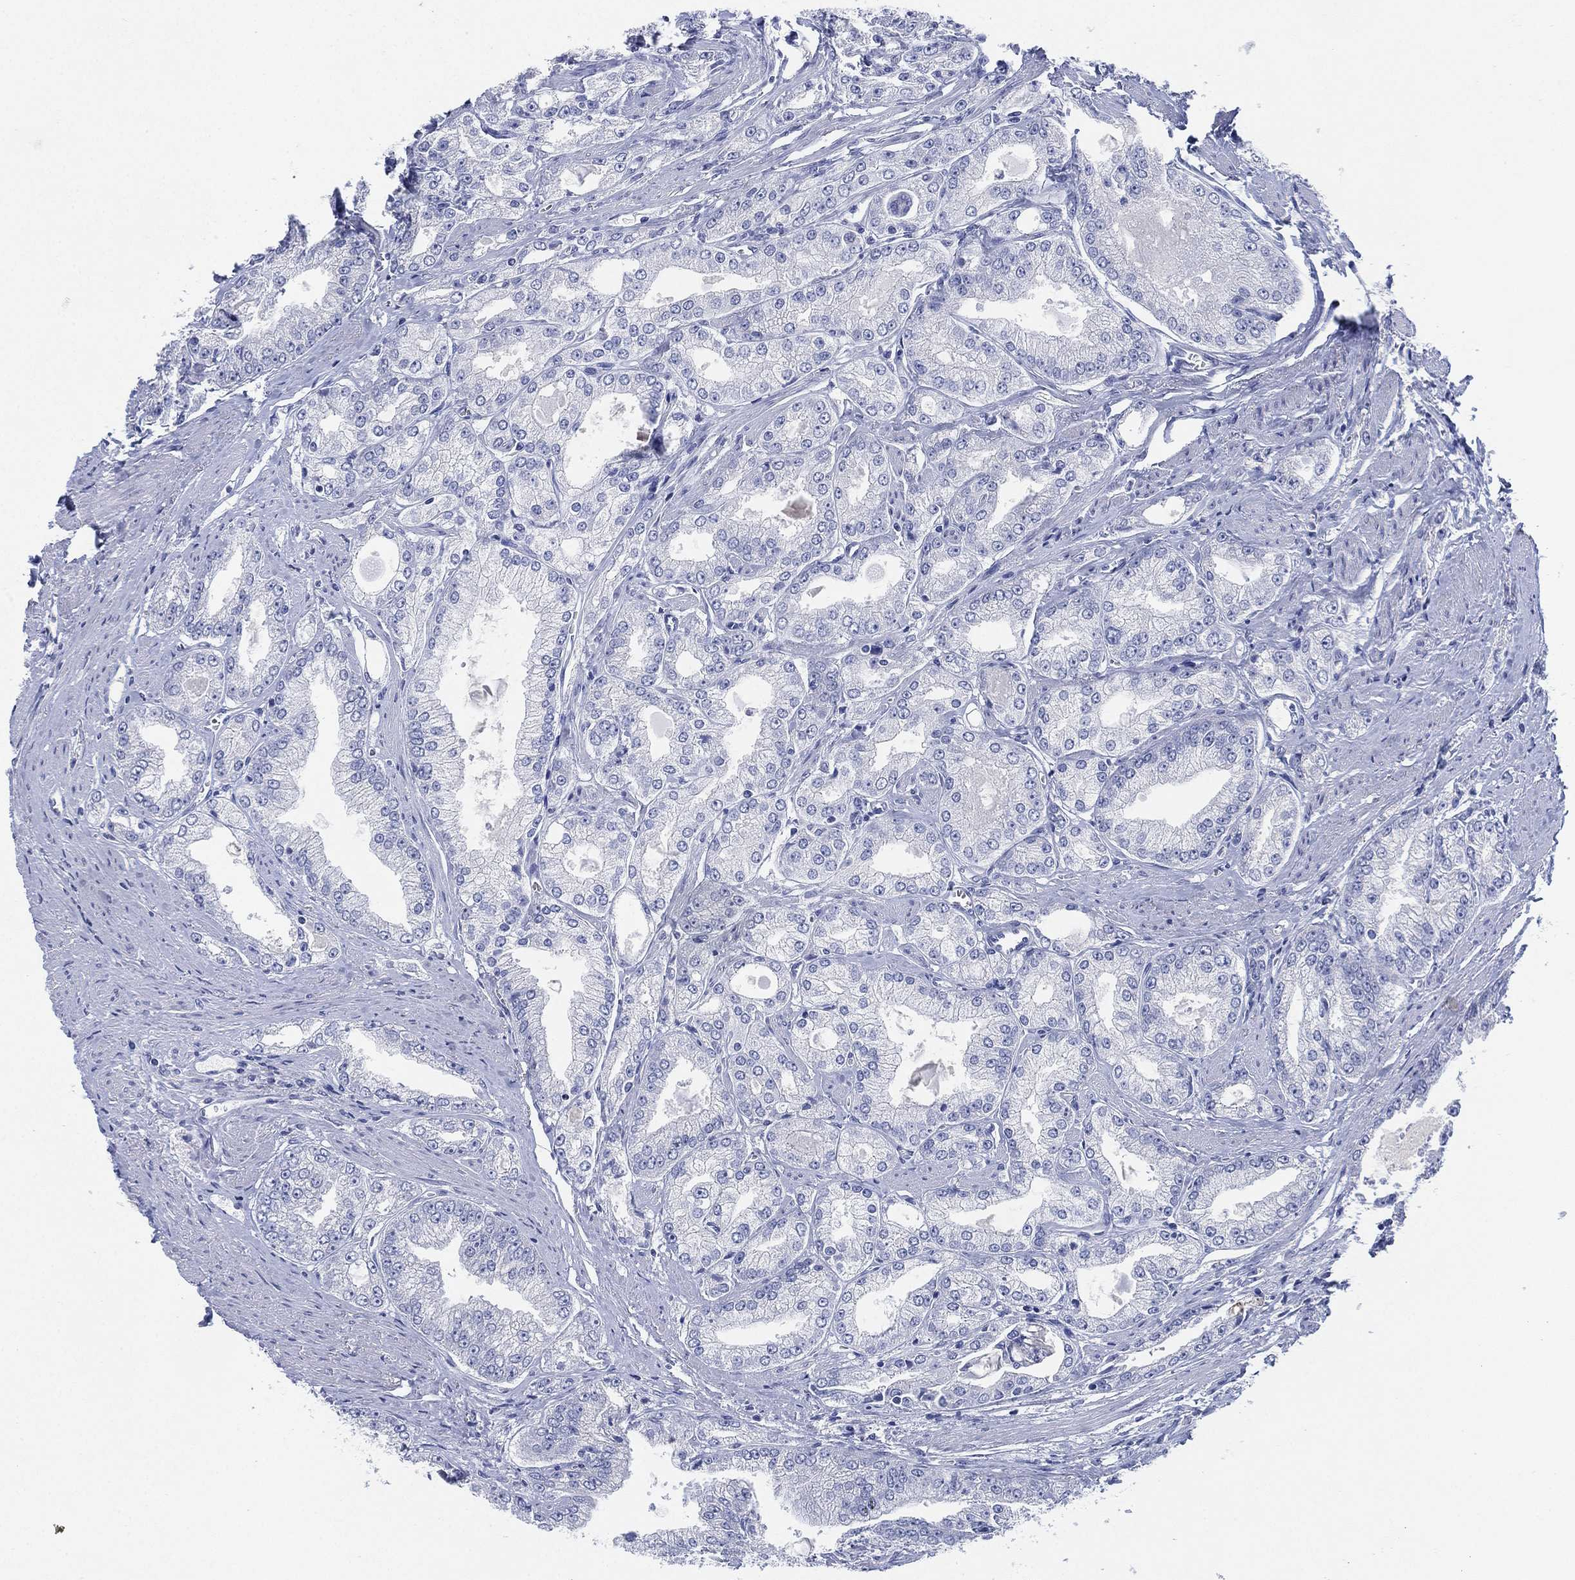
{"staining": {"intensity": "negative", "quantity": "none", "location": "none"}, "tissue": "prostate cancer", "cell_type": "Tumor cells", "image_type": "cancer", "snomed": [{"axis": "morphology", "description": "Adenocarcinoma, NOS"}, {"axis": "morphology", "description": "Adenocarcinoma, High grade"}, {"axis": "topography", "description": "Prostate"}], "caption": "An IHC photomicrograph of prostate cancer (adenocarcinoma) is shown. There is no staining in tumor cells of prostate cancer (adenocarcinoma). Brightfield microscopy of immunohistochemistry stained with DAB (3,3'-diaminobenzidine) (brown) and hematoxylin (blue), captured at high magnification.", "gene": "ADAD2", "patient": {"sex": "male", "age": 70}}